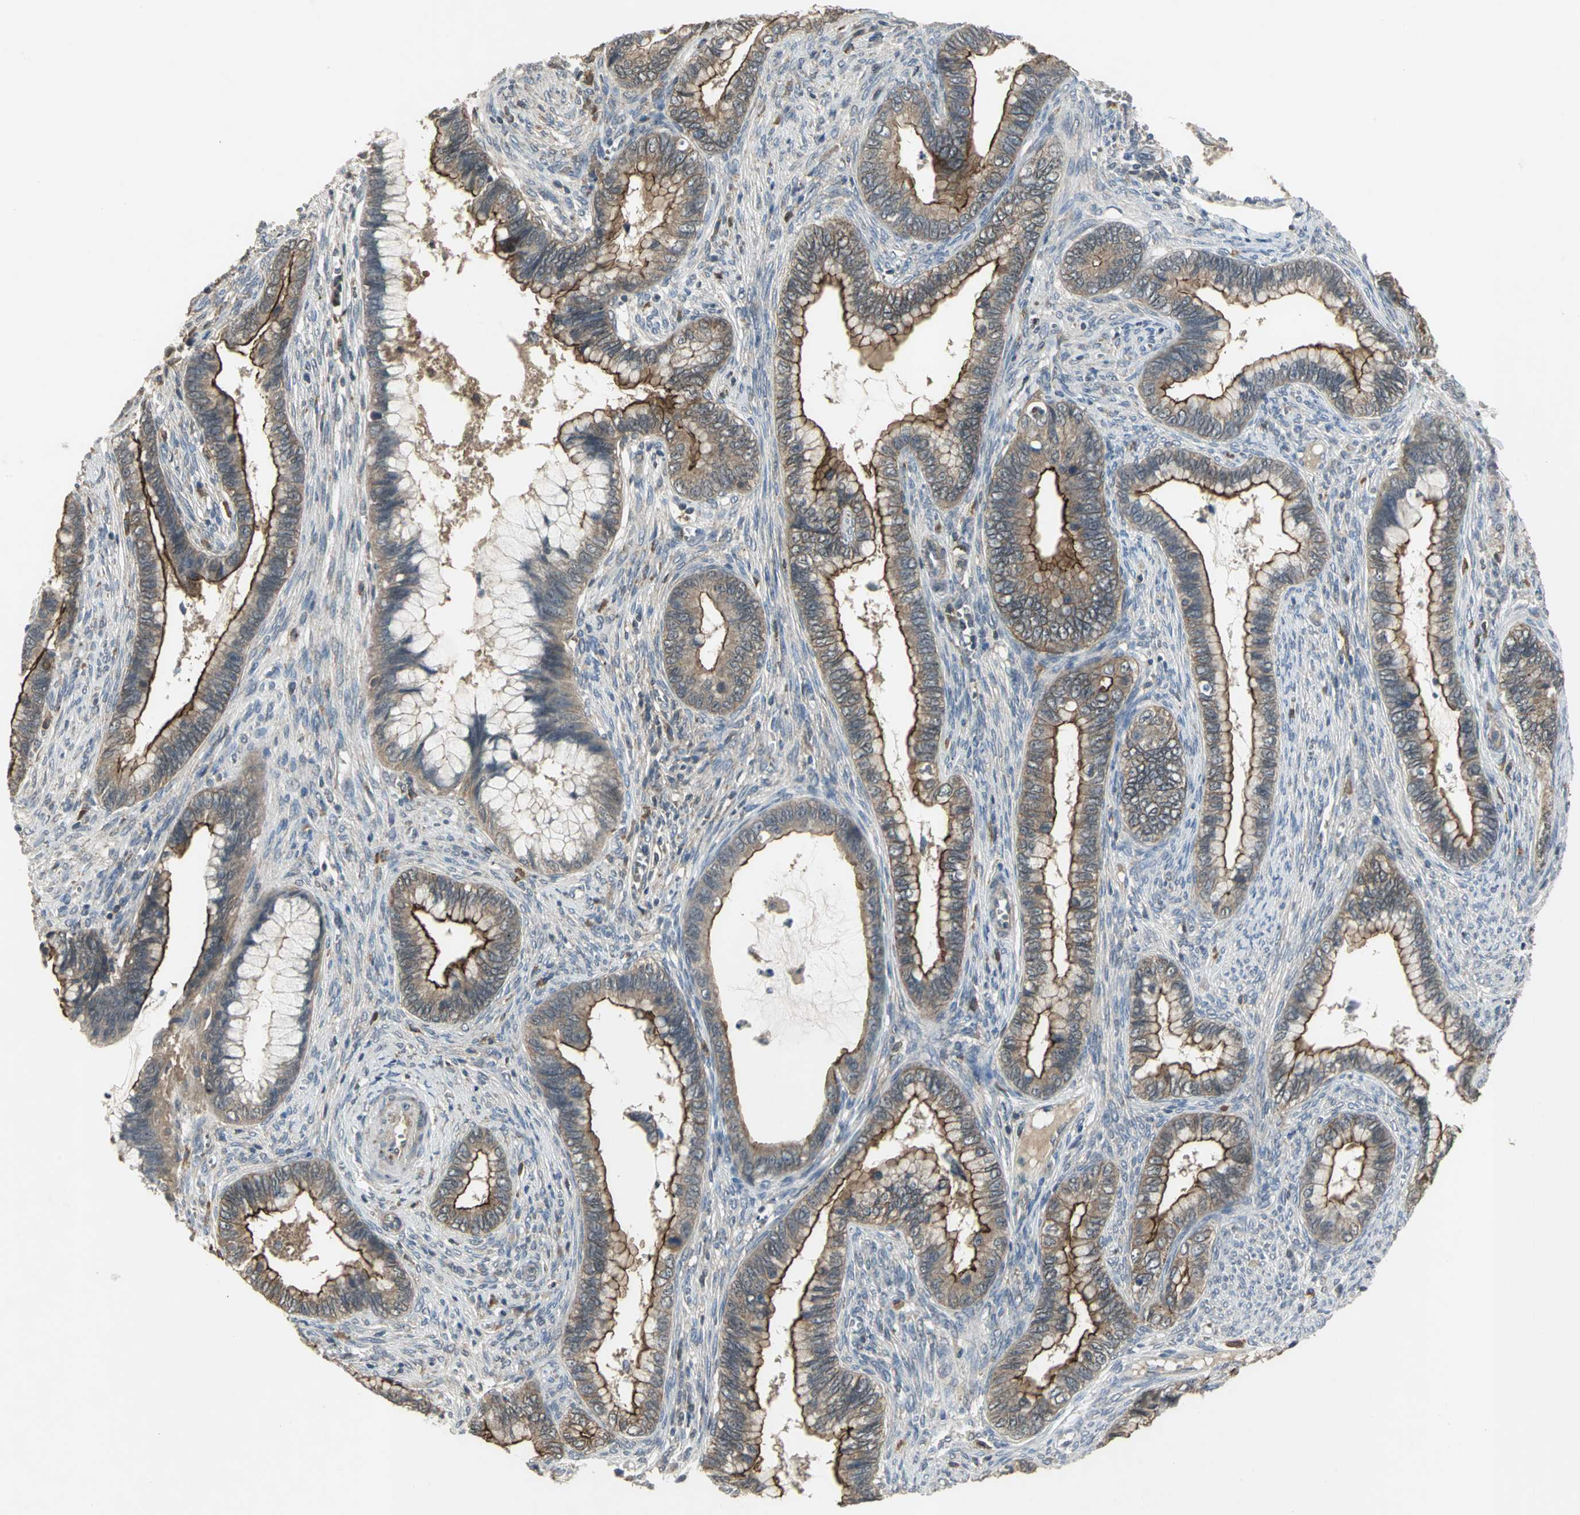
{"staining": {"intensity": "moderate", "quantity": ">75%", "location": "cytoplasmic/membranous"}, "tissue": "cervical cancer", "cell_type": "Tumor cells", "image_type": "cancer", "snomed": [{"axis": "morphology", "description": "Adenocarcinoma, NOS"}, {"axis": "topography", "description": "Cervix"}], "caption": "Cervical cancer (adenocarcinoma) stained with immunohistochemistry shows moderate cytoplasmic/membranous positivity in approximately >75% of tumor cells.", "gene": "KEAP1", "patient": {"sex": "female", "age": 44}}